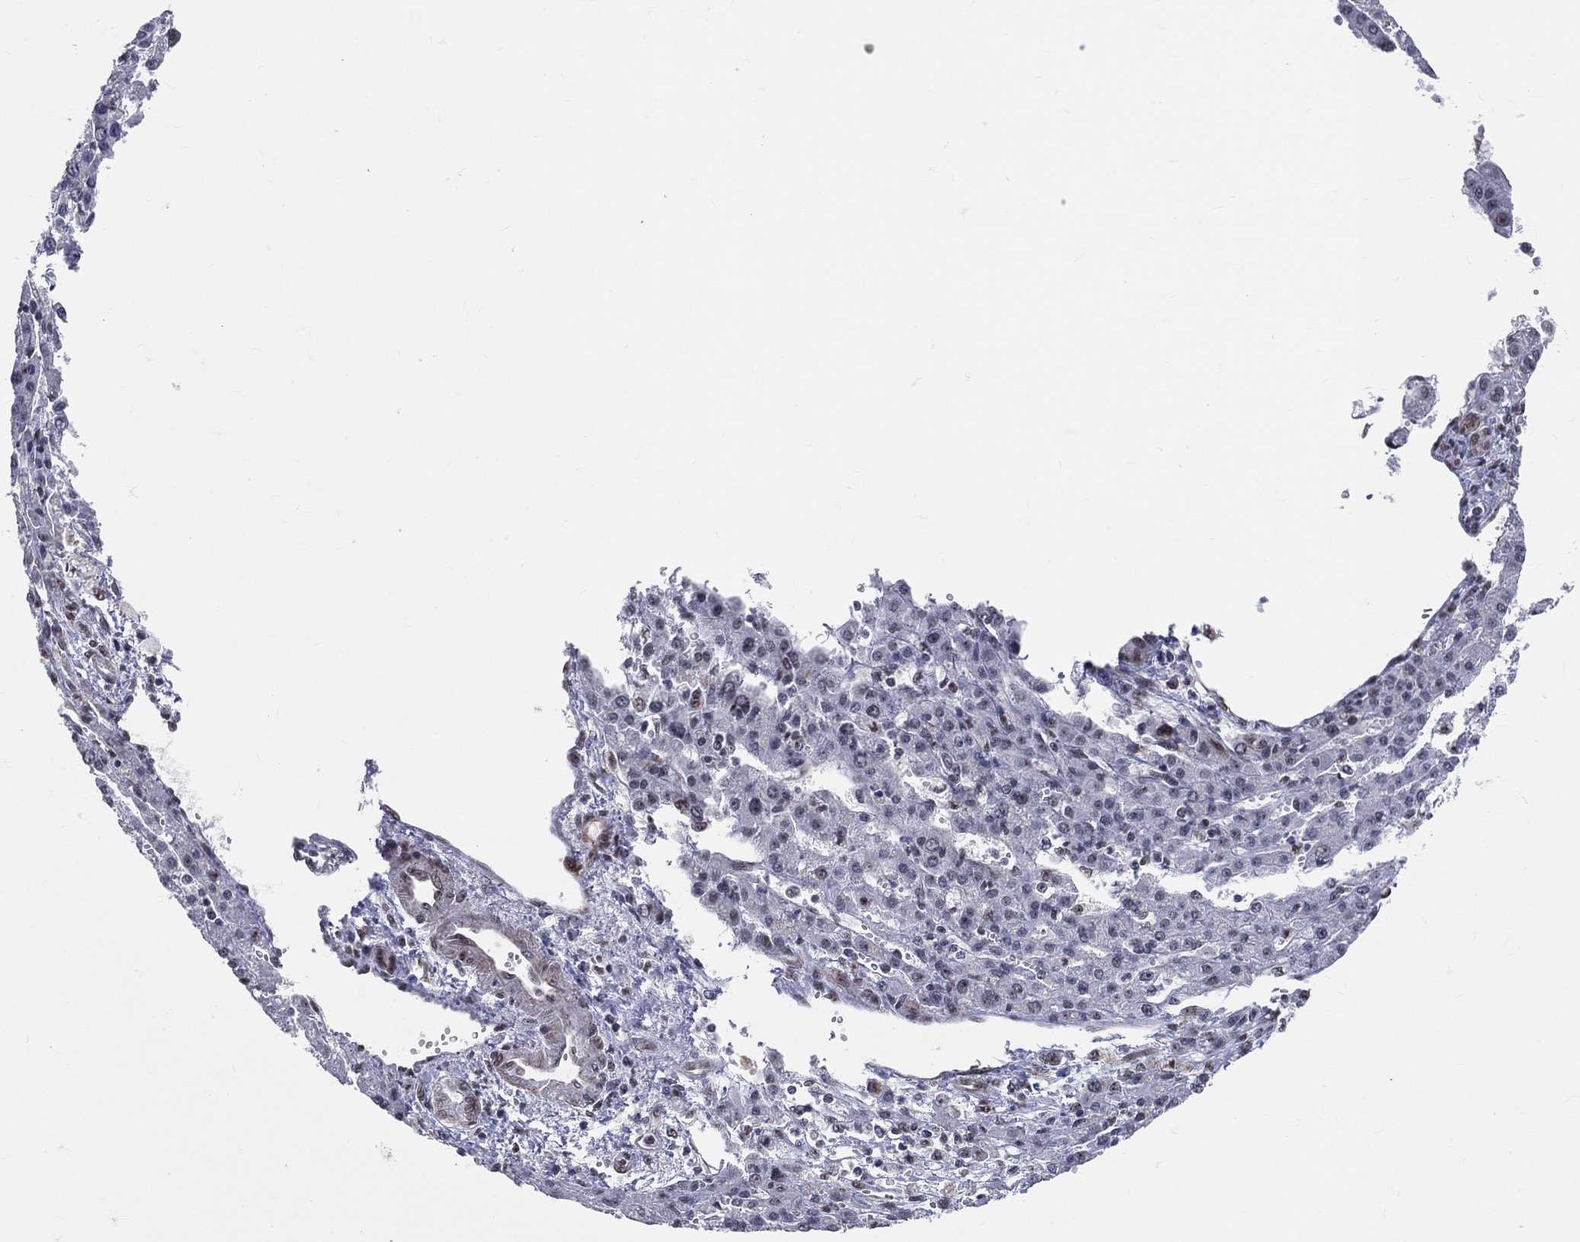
{"staining": {"intensity": "moderate", "quantity": "<25%", "location": "nuclear"}, "tissue": "liver cancer", "cell_type": "Tumor cells", "image_type": "cancer", "snomed": [{"axis": "morphology", "description": "Carcinoma, Hepatocellular, NOS"}, {"axis": "topography", "description": "Liver"}], "caption": "This is a micrograph of immunohistochemistry staining of liver hepatocellular carcinoma, which shows moderate positivity in the nuclear of tumor cells.", "gene": "CDK7", "patient": {"sex": "female", "age": 70}}